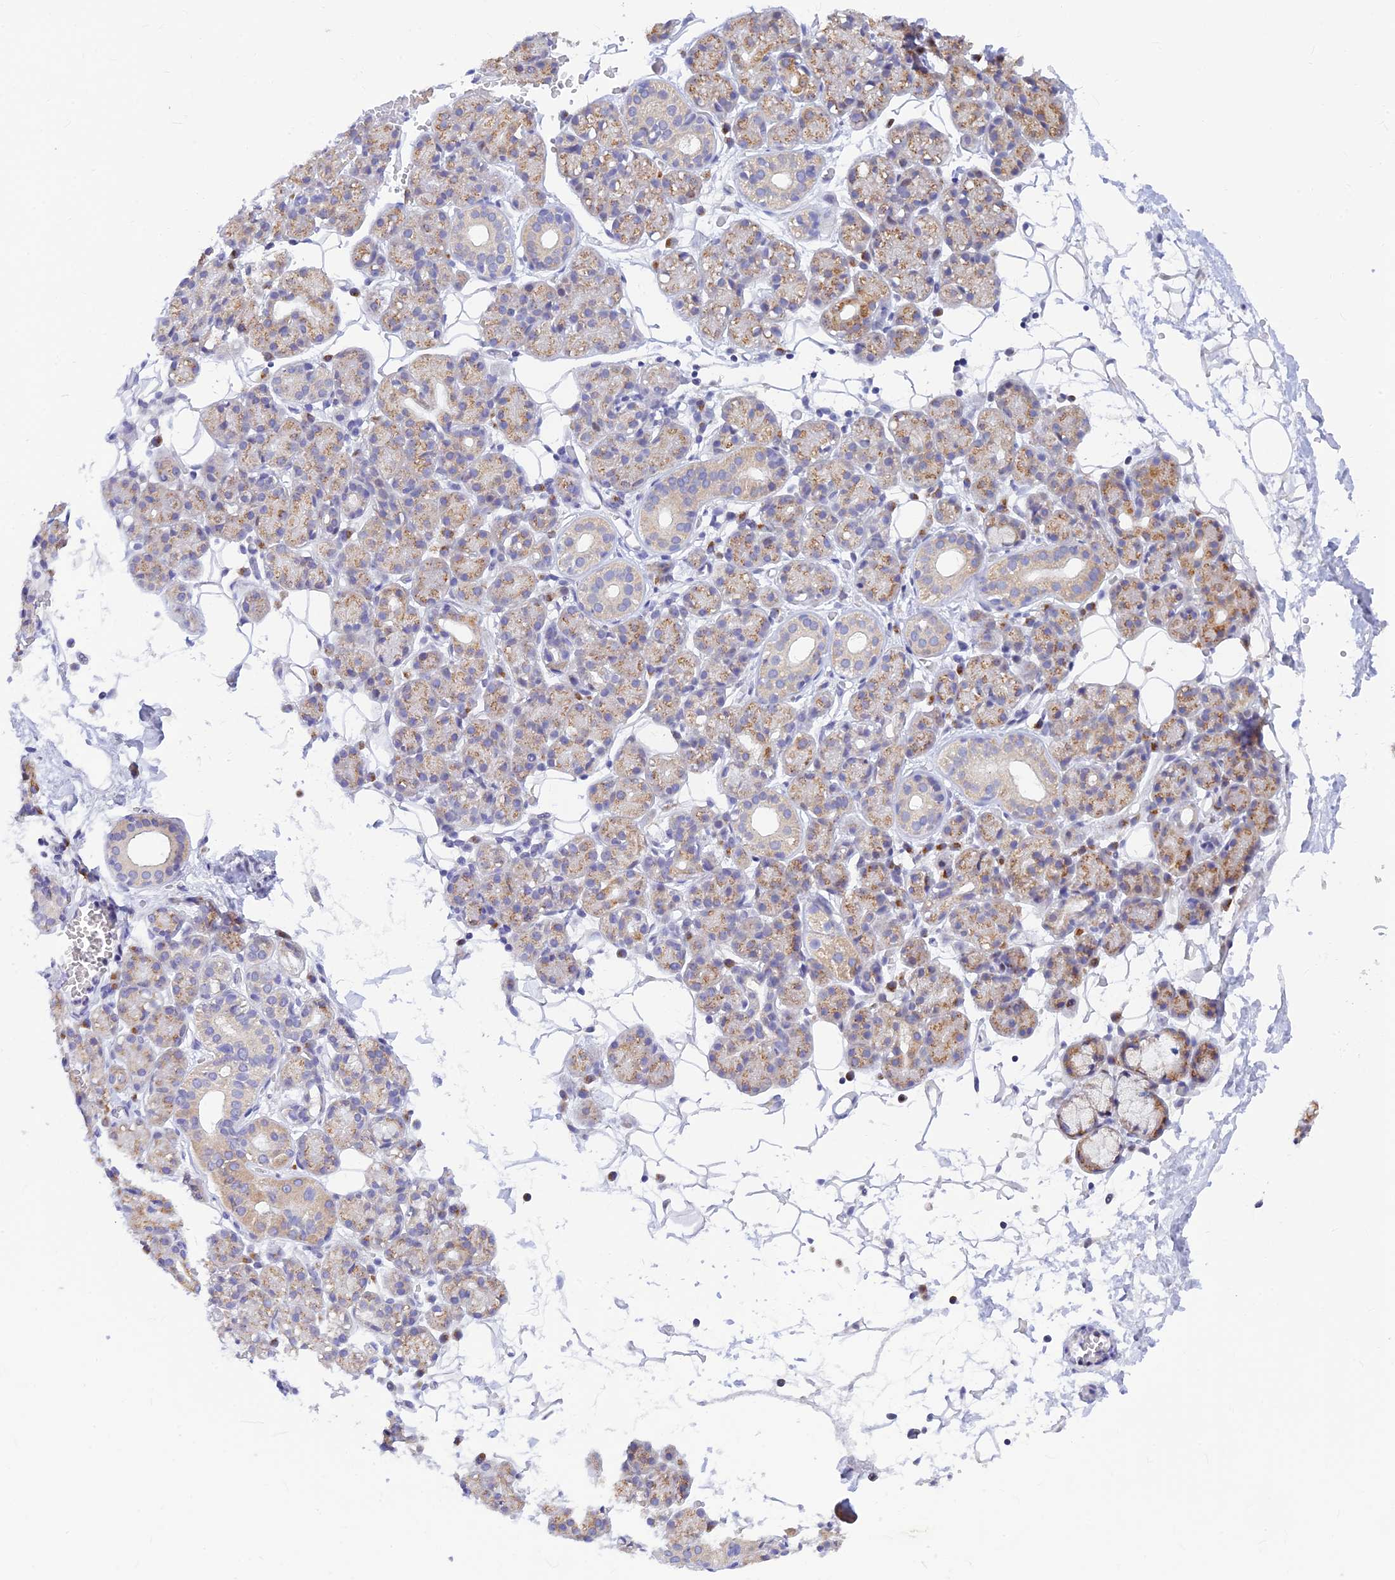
{"staining": {"intensity": "moderate", "quantity": "<25%", "location": "cytoplasmic/membranous"}, "tissue": "salivary gland", "cell_type": "Glandular cells", "image_type": "normal", "snomed": [{"axis": "morphology", "description": "Normal tissue, NOS"}, {"axis": "topography", "description": "Salivary gland"}], "caption": "Protein expression analysis of unremarkable salivary gland reveals moderate cytoplasmic/membranous positivity in about <25% of glandular cells.", "gene": "INKA1", "patient": {"sex": "male", "age": 63}}